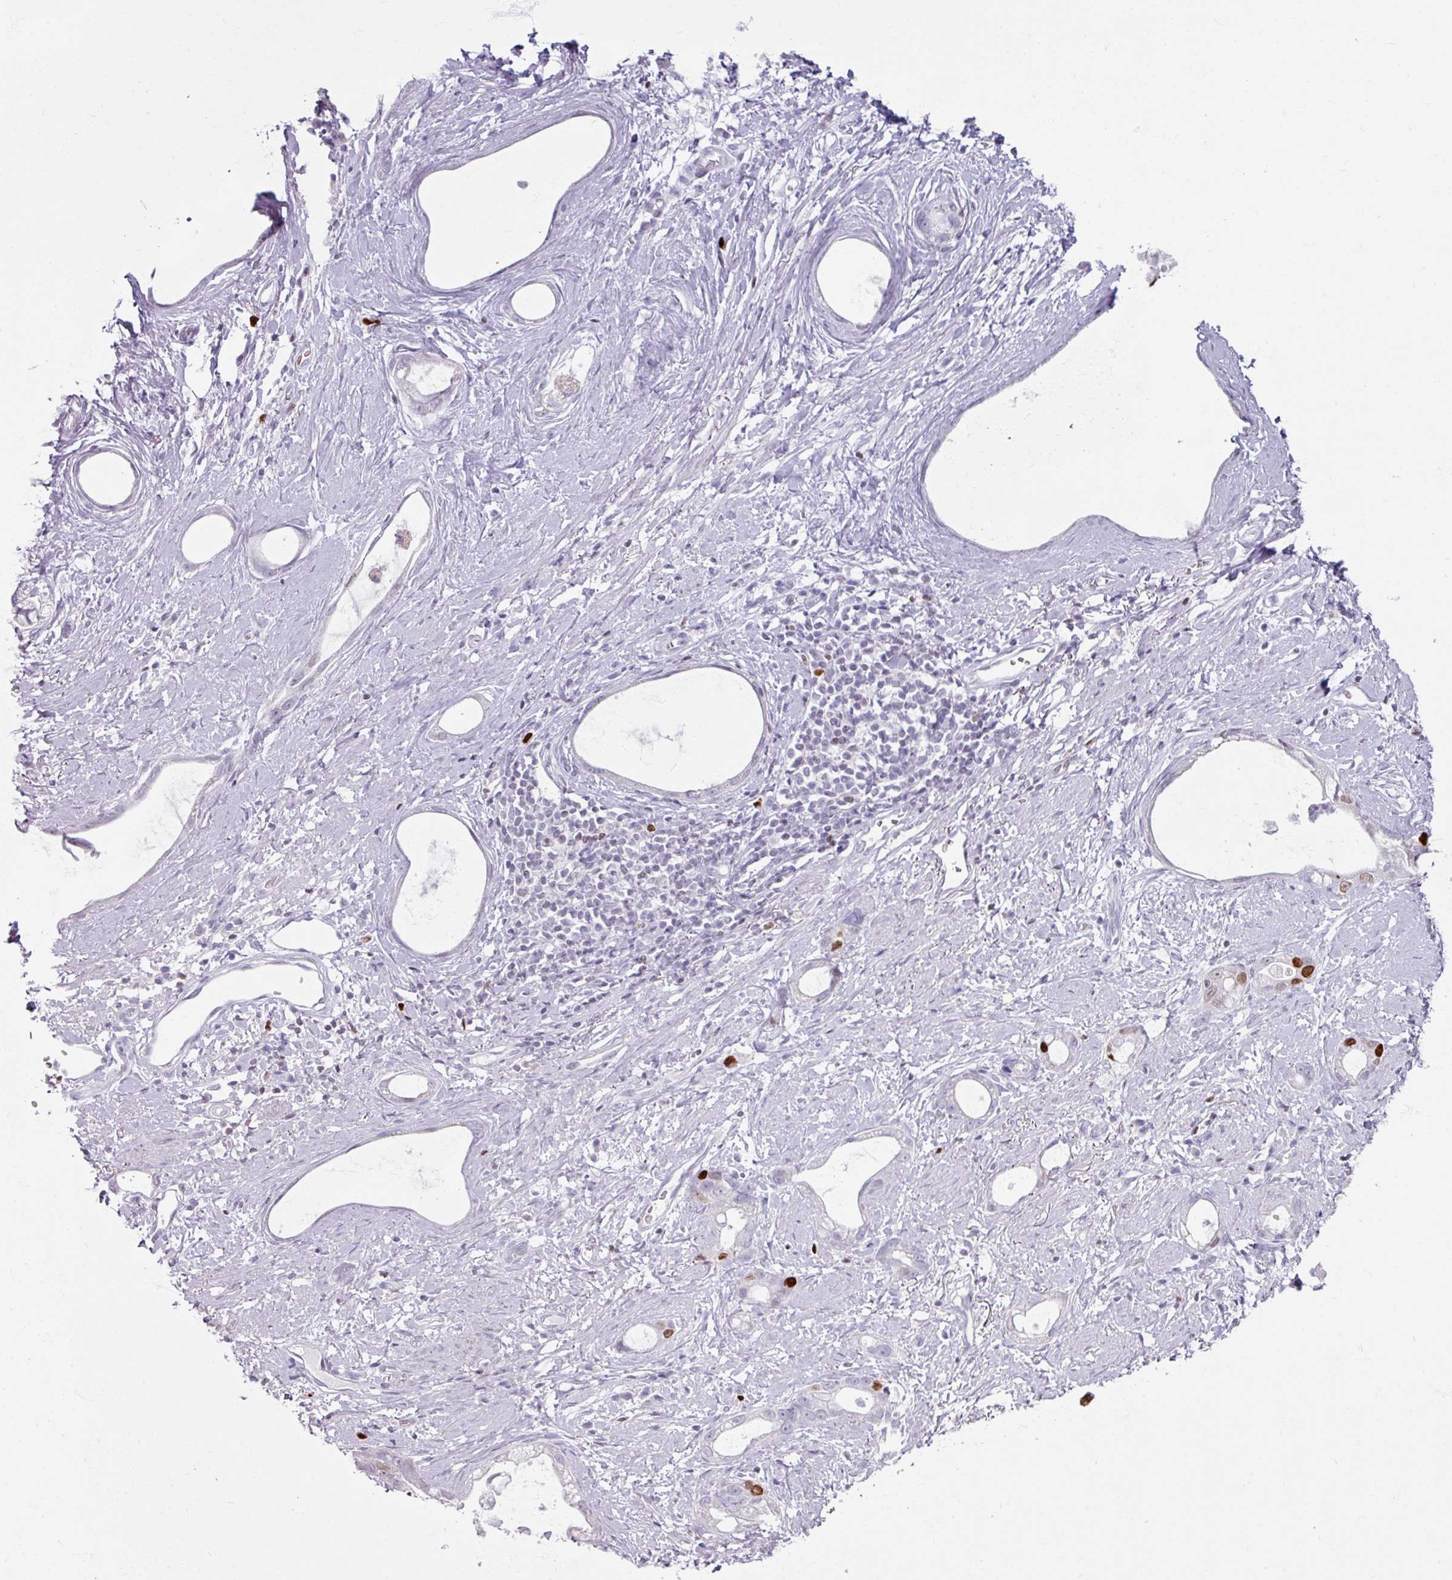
{"staining": {"intensity": "strong", "quantity": "<25%", "location": "nuclear"}, "tissue": "stomach cancer", "cell_type": "Tumor cells", "image_type": "cancer", "snomed": [{"axis": "morphology", "description": "Adenocarcinoma, NOS"}, {"axis": "topography", "description": "Stomach"}], "caption": "This image exhibits immunohistochemistry (IHC) staining of adenocarcinoma (stomach), with medium strong nuclear staining in about <25% of tumor cells.", "gene": "ATAD2", "patient": {"sex": "male", "age": 55}}